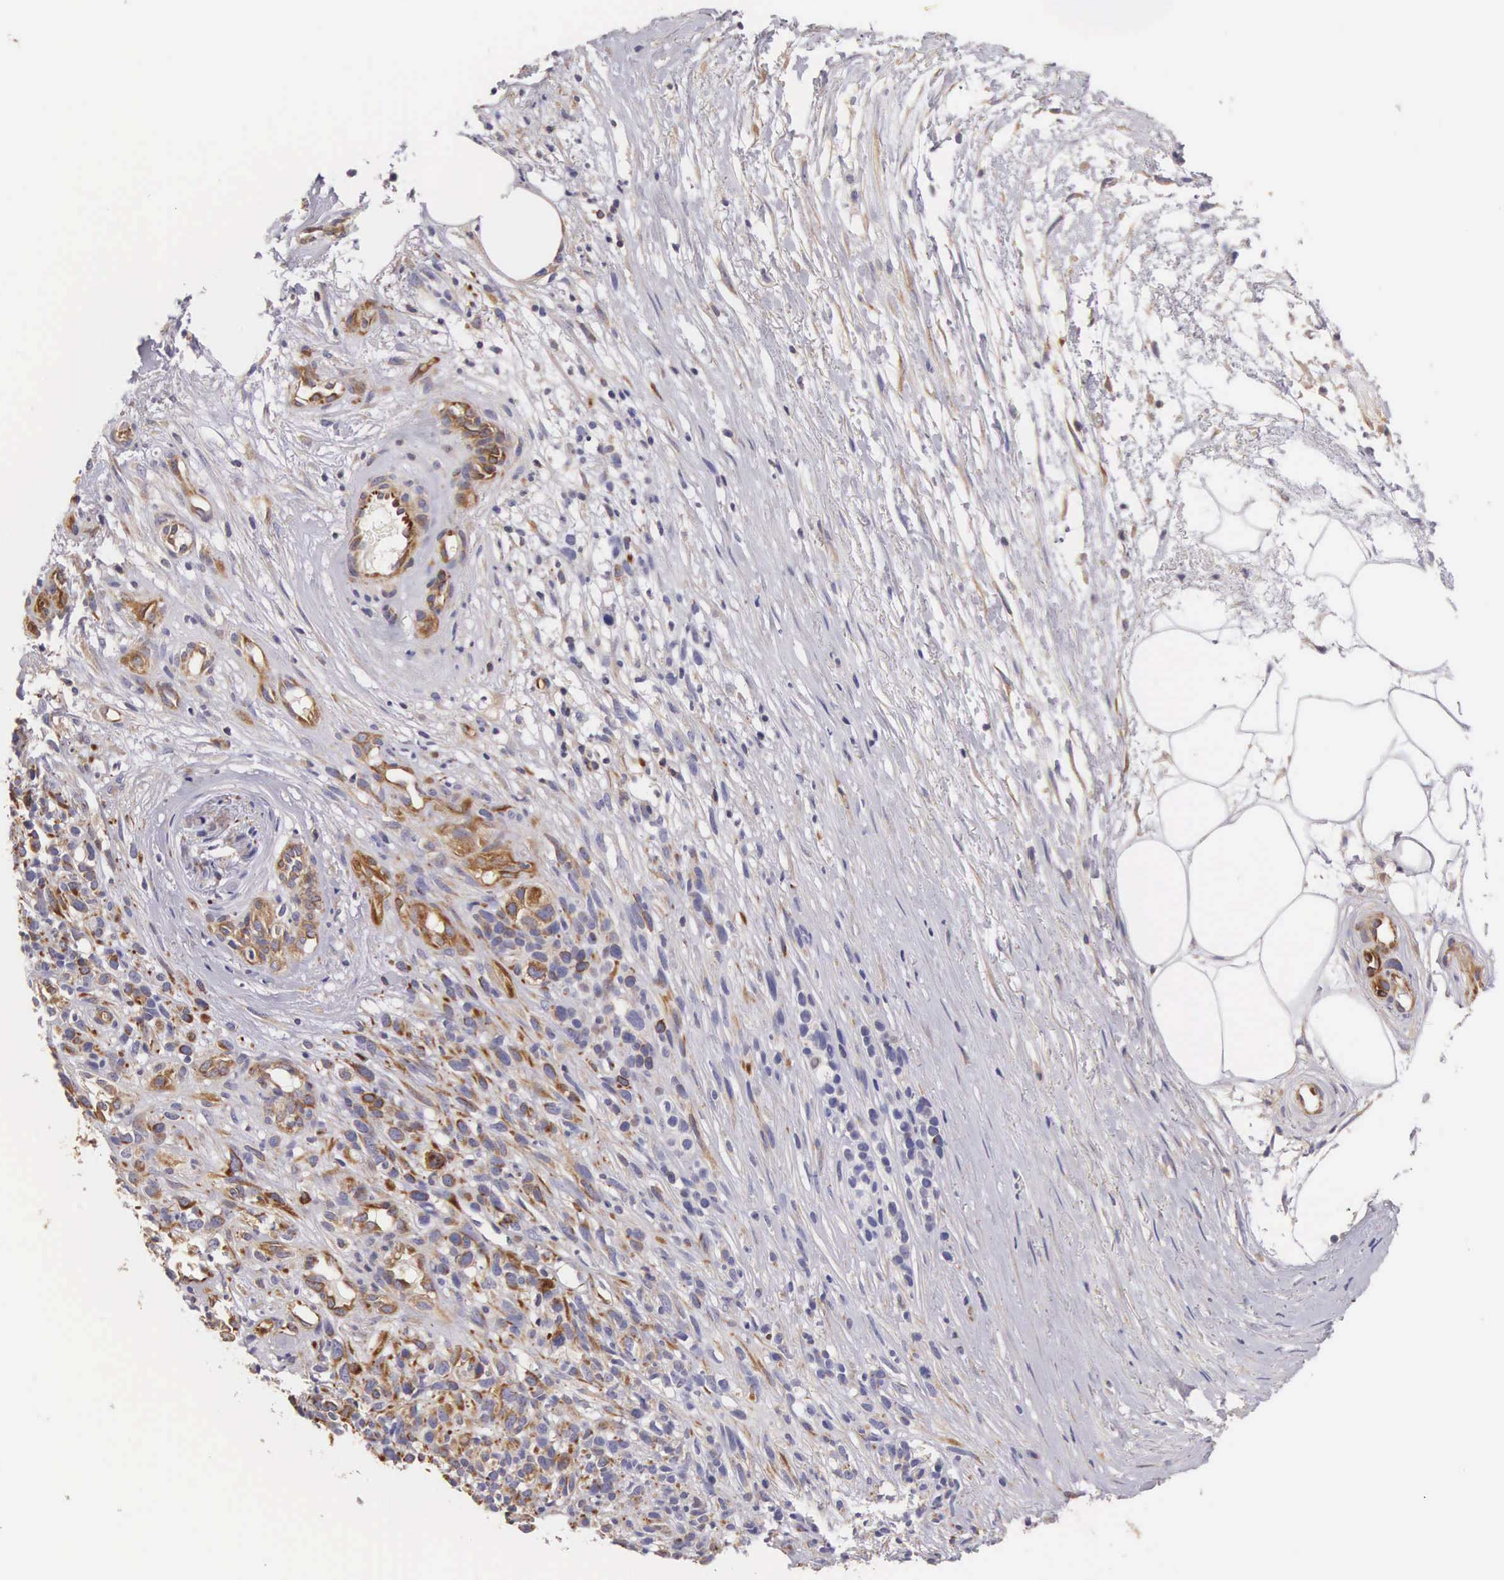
{"staining": {"intensity": "moderate", "quantity": "<25%", "location": "cytoplasmic/membranous"}, "tissue": "melanoma", "cell_type": "Tumor cells", "image_type": "cancer", "snomed": [{"axis": "morphology", "description": "Malignant melanoma, NOS"}, {"axis": "topography", "description": "Skin"}], "caption": "Human malignant melanoma stained with a protein marker exhibits moderate staining in tumor cells.", "gene": "OSBPL3", "patient": {"sex": "female", "age": 85}}